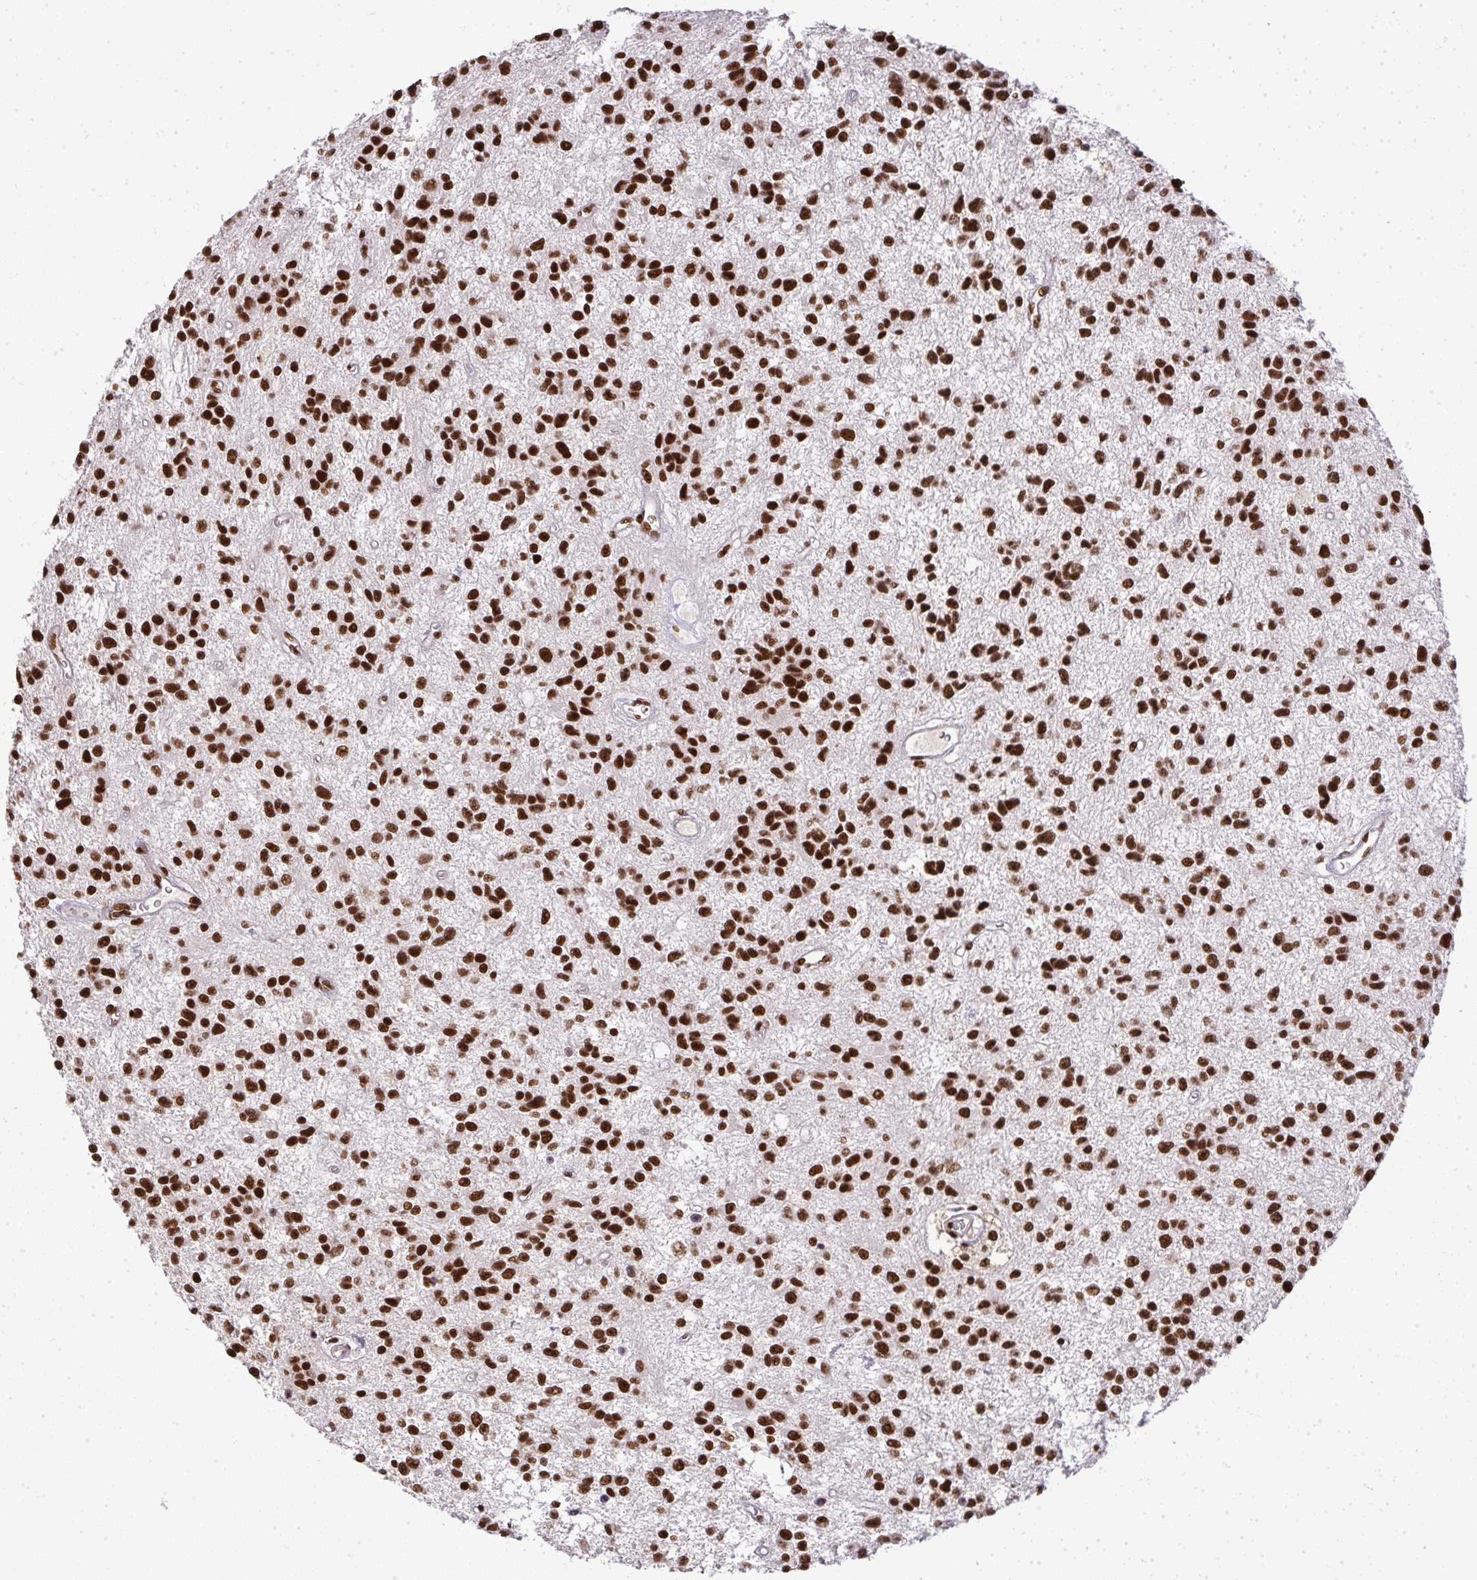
{"staining": {"intensity": "strong", "quantity": ">75%", "location": "nuclear"}, "tissue": "glioma", "cell_type": "Tumor cells", "image_type": "cancer", "snomed": [{"axis": "morphology", "description": "Glioma, malignant, Low grade"}, {"axis": "topography", "description": "Brain"}], "caption": "Strong nuclear staining is identified in approximately >75% of tumor cells in glioma. (brown staining indicates protein expression, while blue staining denotes nuclei).", "gene": "U2AF1", "patient": {"sex": "male", "age": 43}}